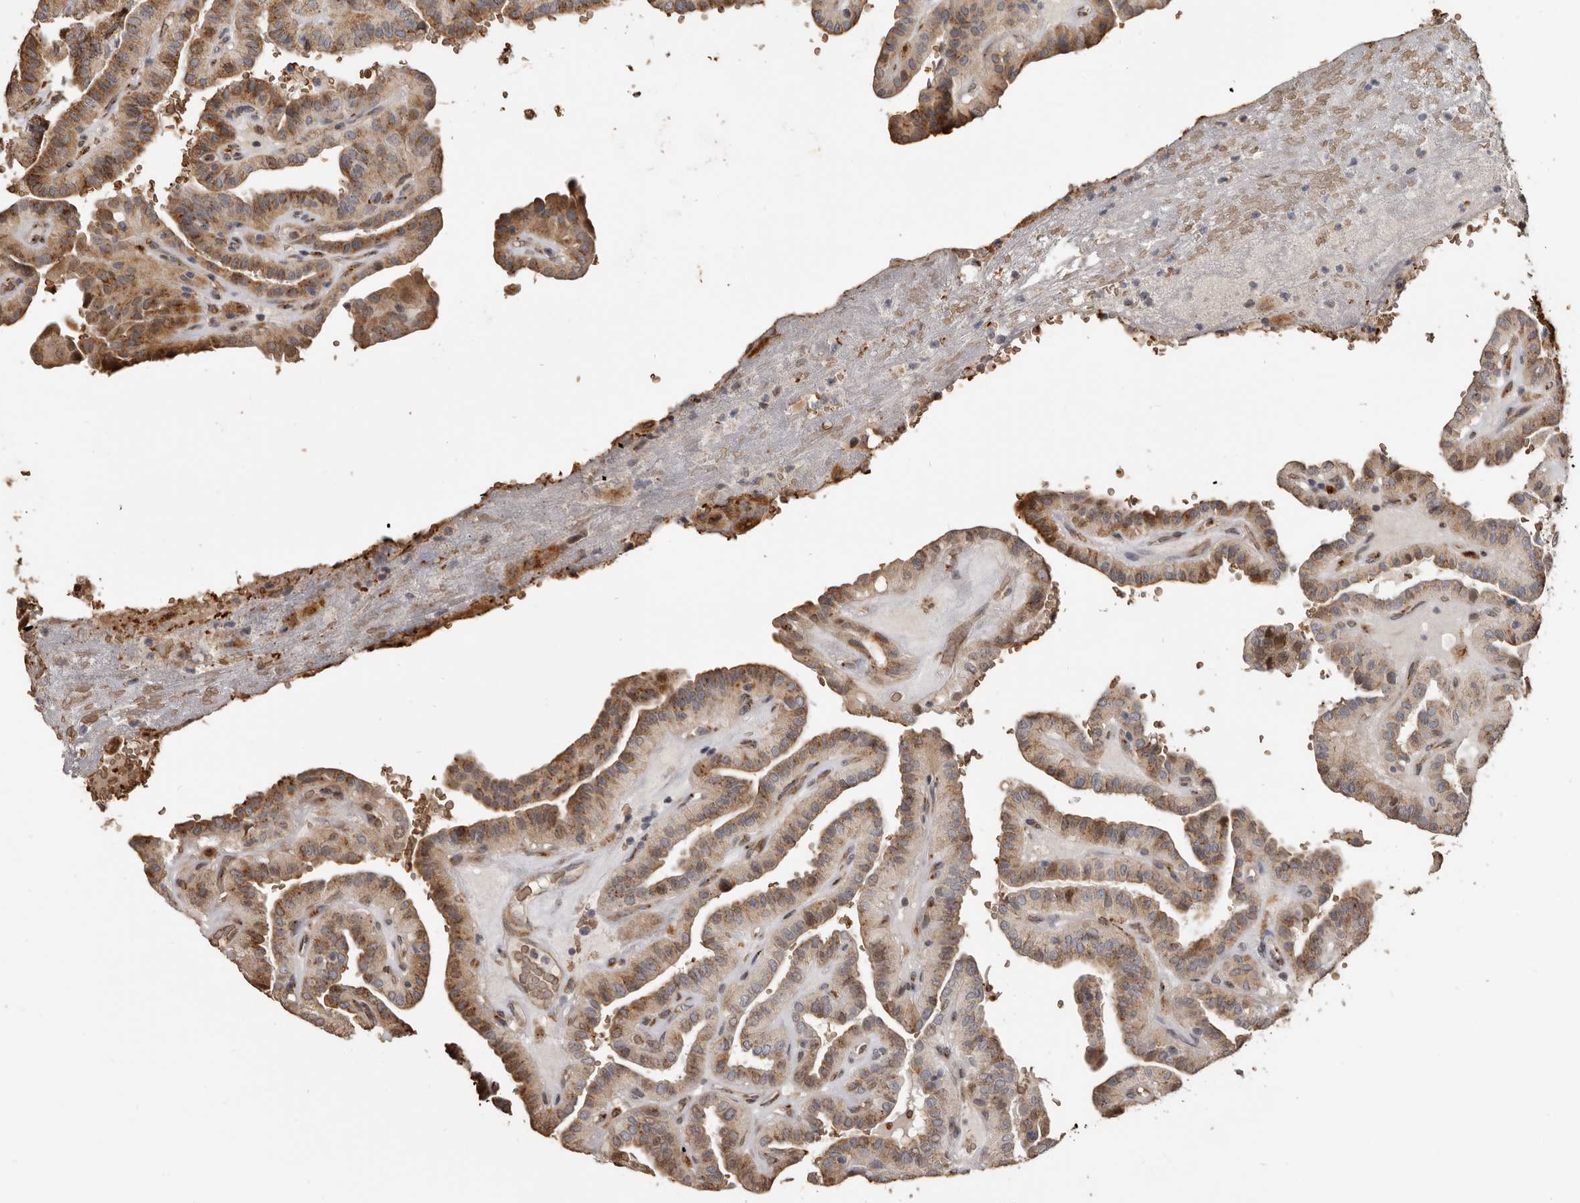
{"staining": {"intensity": "moderate", "quantity": ">75%", "location": "cytoplasmic/membranous"}, "tissue": "thyroid cancer", "cell_type": "Tumor cells", "image_type": "cancer", "snomed": [{"axis": "morphology", "description": "Papillary adenocarcinoma, NOS"}, {"axis": "topography", "description": "Thyroid gland"}], "caption": "An IHC image of tumor tissue is shown. Protein staining in brown shows moderate cytoplasmic/membranous positivity in papillary adenocarcinoma (thyroid) within tumor cells.", "gene": "ENTREP1", "patient": {"sex": "male", "age": 77}}